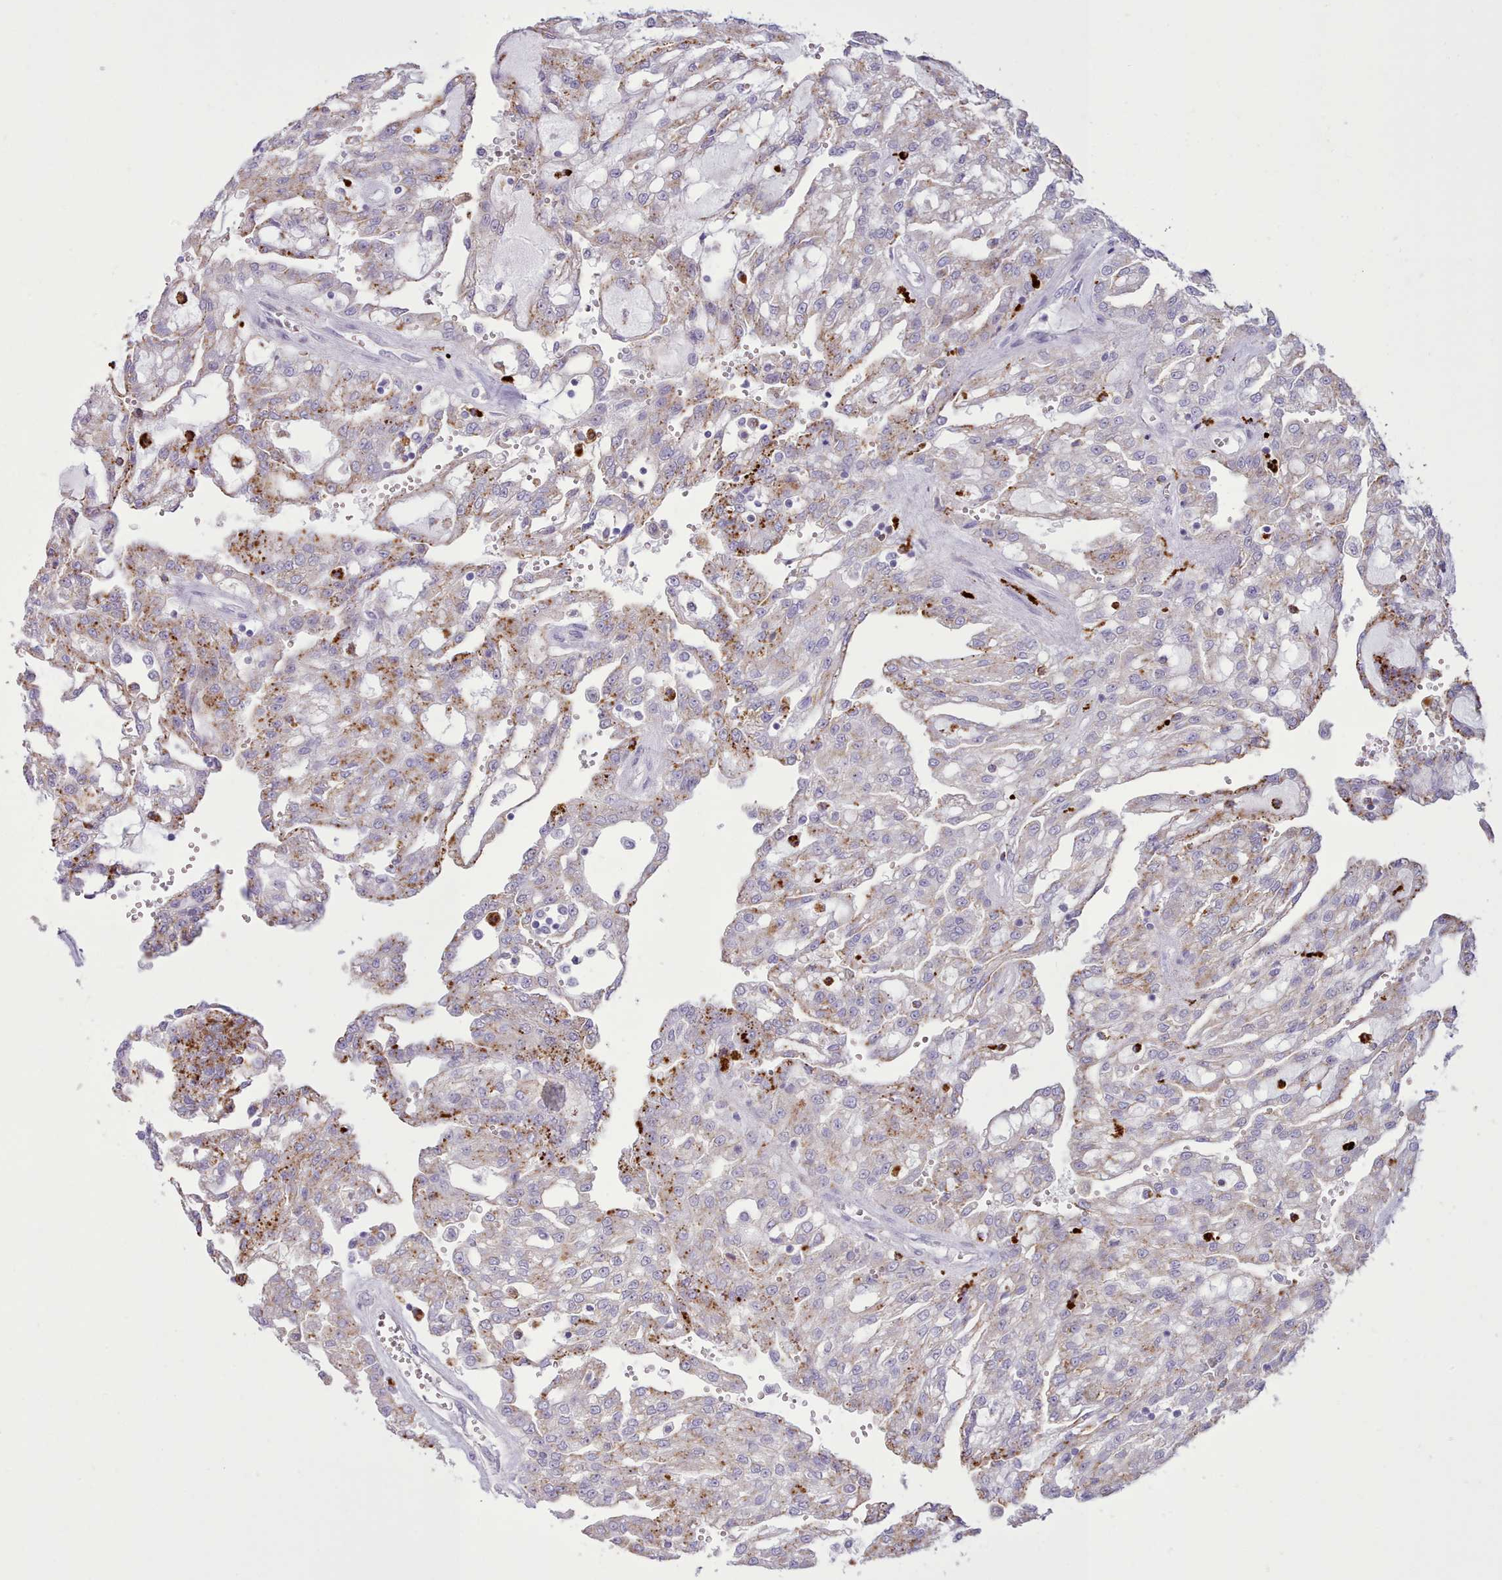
{"staining": {"intensity": "moderate", "quantity": "25%-75%", "location": "cytoplasmic/membranous"}, "tissue": "renal cancer", "cell_type": "Tumor cells", "image_type": "cancer", "snomed": [{"axis": "morphology", "description": "Adenocarcinoma, NOS"}, {"axis": "topography", "description": "Kidney"}], "caption": "Brown immunohistochemical staining in human adenocarcinoma (renal) demonstrates moderate cytoplasmic/membranous staining in about 25%-75% of tumor cells. The staining was performed using DAB (3,3'-diaminobenzidine) to visualize the protein expression in brown, while the nuclei were stained in blue with hematoxylin (Magnification: 20x).", "gene": "SRD5A1", "patient": {"sex": "male", "age": 63}}